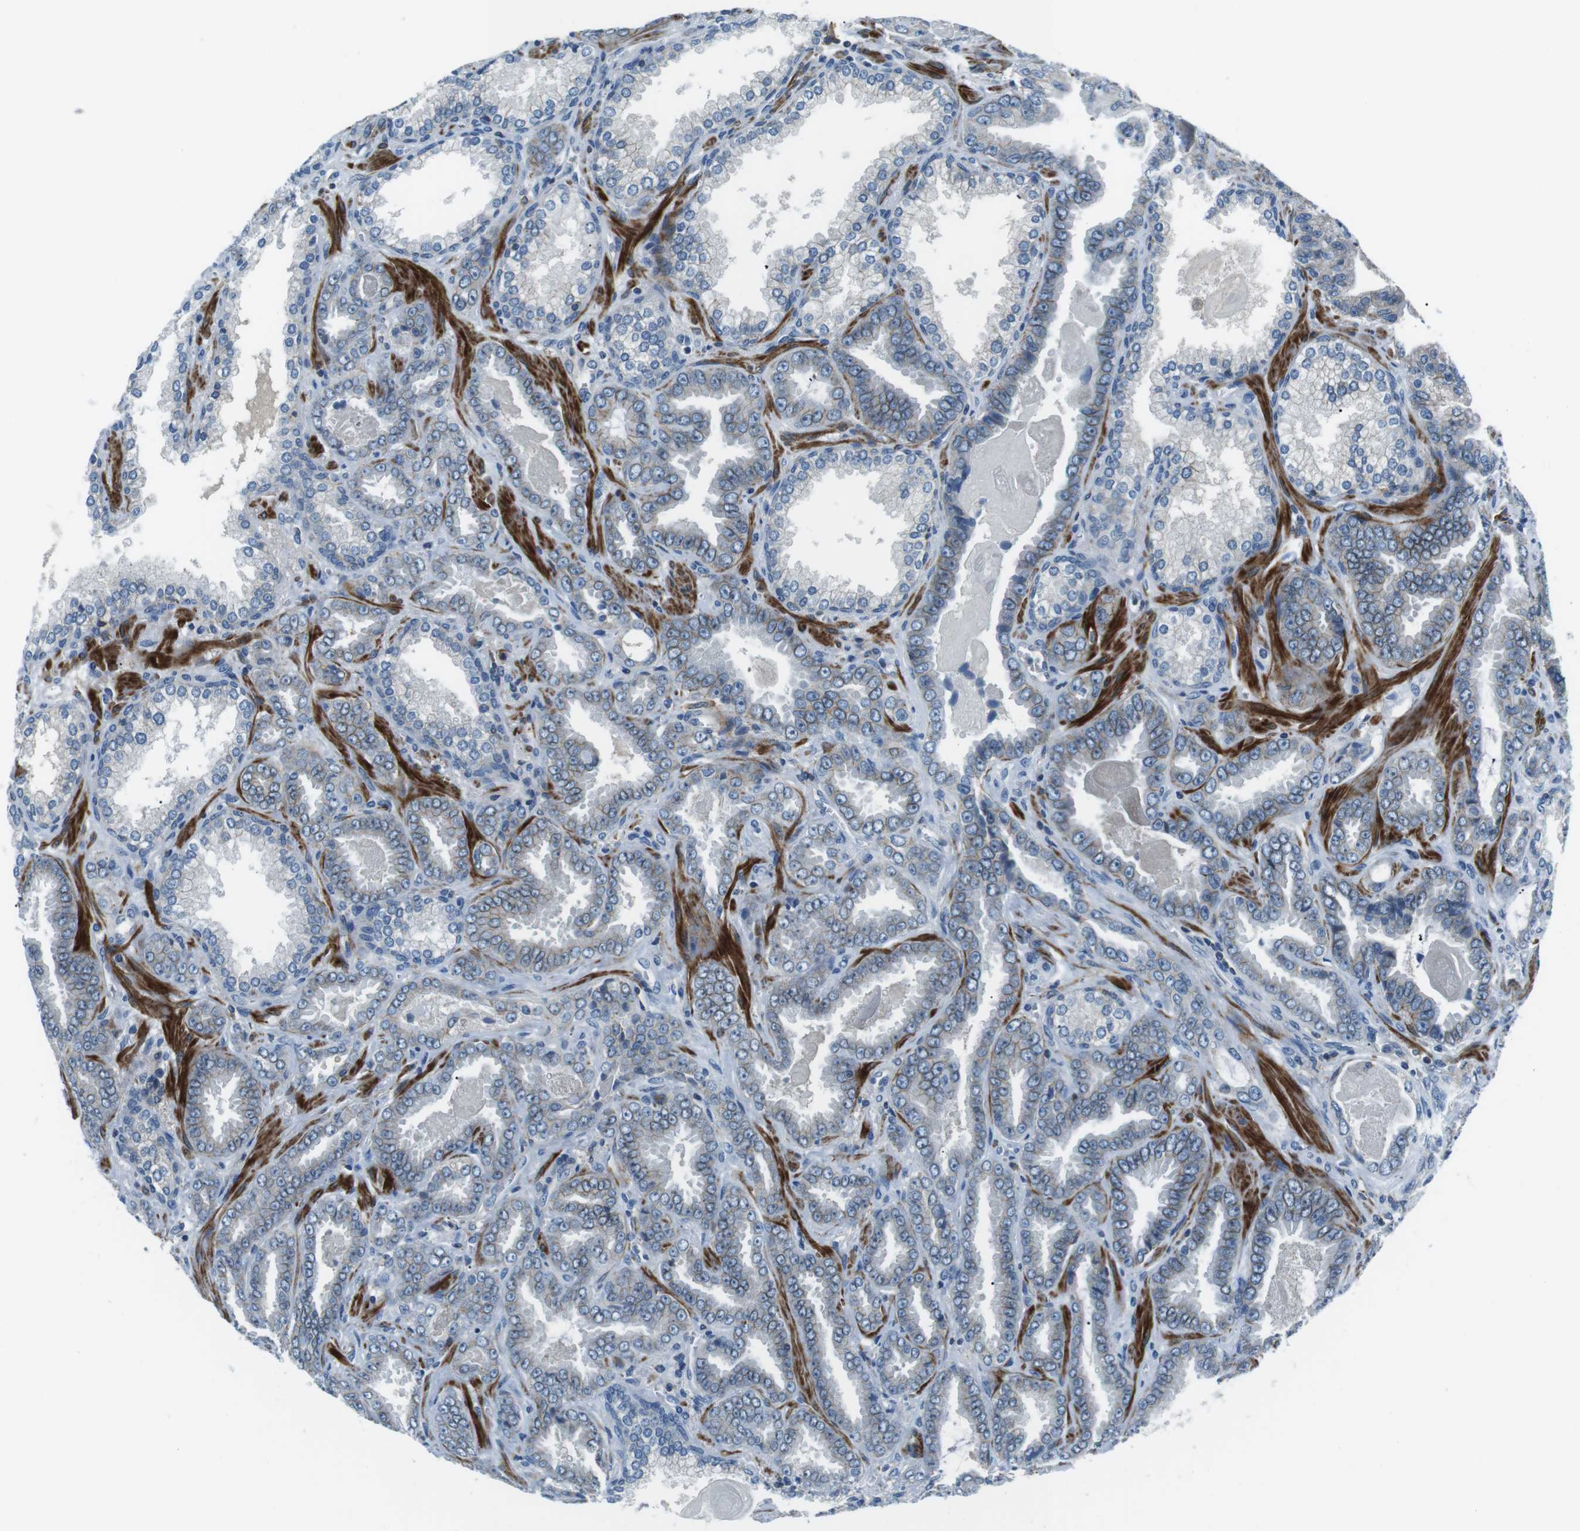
{"staining": {"intensity": "negative", "quantity": "none", "location": "none"}, "tissue": "prostate cancer", "cell_type": "Tumor cells", "image_type": "cancer", "snomed": [{"axis": "morphology", "description": "Adenocarcinoma, Low grade"}, {"axis": "topography", "description": "Prostate"}], "caption": "High magnification brightfield microscopy of prostate cancer stained with DAB (3,3'-diaminobenzidine) (brown) and counterstained with hematoxylin (blue): tumor cells show no significant staining. The staining was performed using DAB (3,3'-diaminobenzidine) to visualize the protein expression in brown, while the nuclei were stained in blue with hematoxylin (Magnification: 20x).", "gene": "ARVCF", "patient": {"sex": "male", "age": 60}}